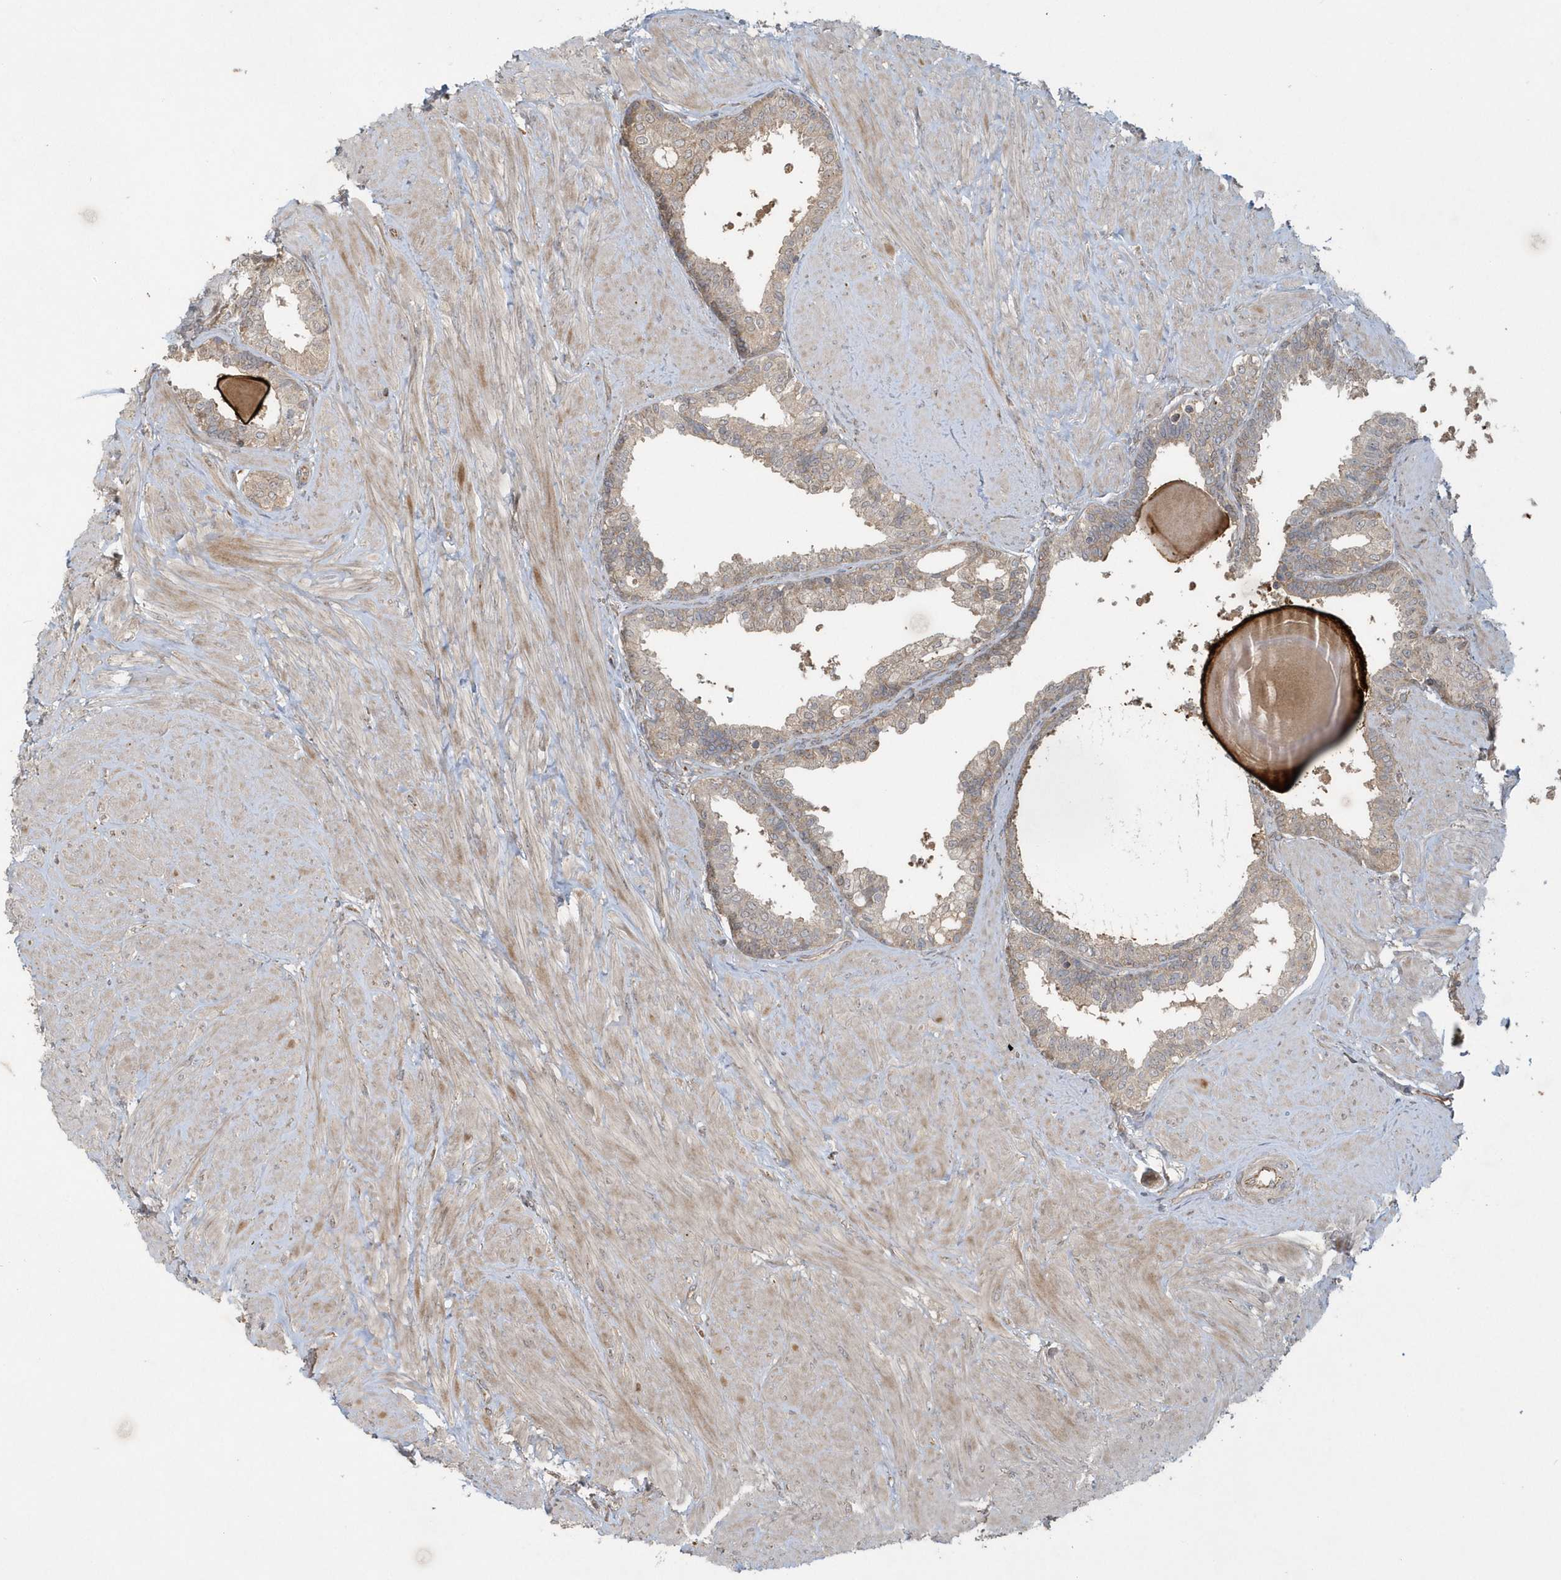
{"staining": {"intensity": "weak", "quantity": ">75%", "location": "cytoplasmic/membranous"}, "tissue": "prostate", "cell_type": "Glandular cells", "image_type": "normal", "snomed": [{"axis": "morphology", "description": "Normal tissue, NOS"}, {"axis": "topography", "description": "Prostate"}], "caption": "Immunohistochemistry staining of unremarkable prostate, which displays low levels of weak cytoplasmic/membranous expression in approximately >75% of glandular cells indicating weak cytoplasmic/membranous protein staining. The staining was performed using DAB (brown) for protein detection and nuclei were counterstained in hematoxylin (blue).", "gene": "THG1L", "patient": {"sex": "male", "age": 48}}